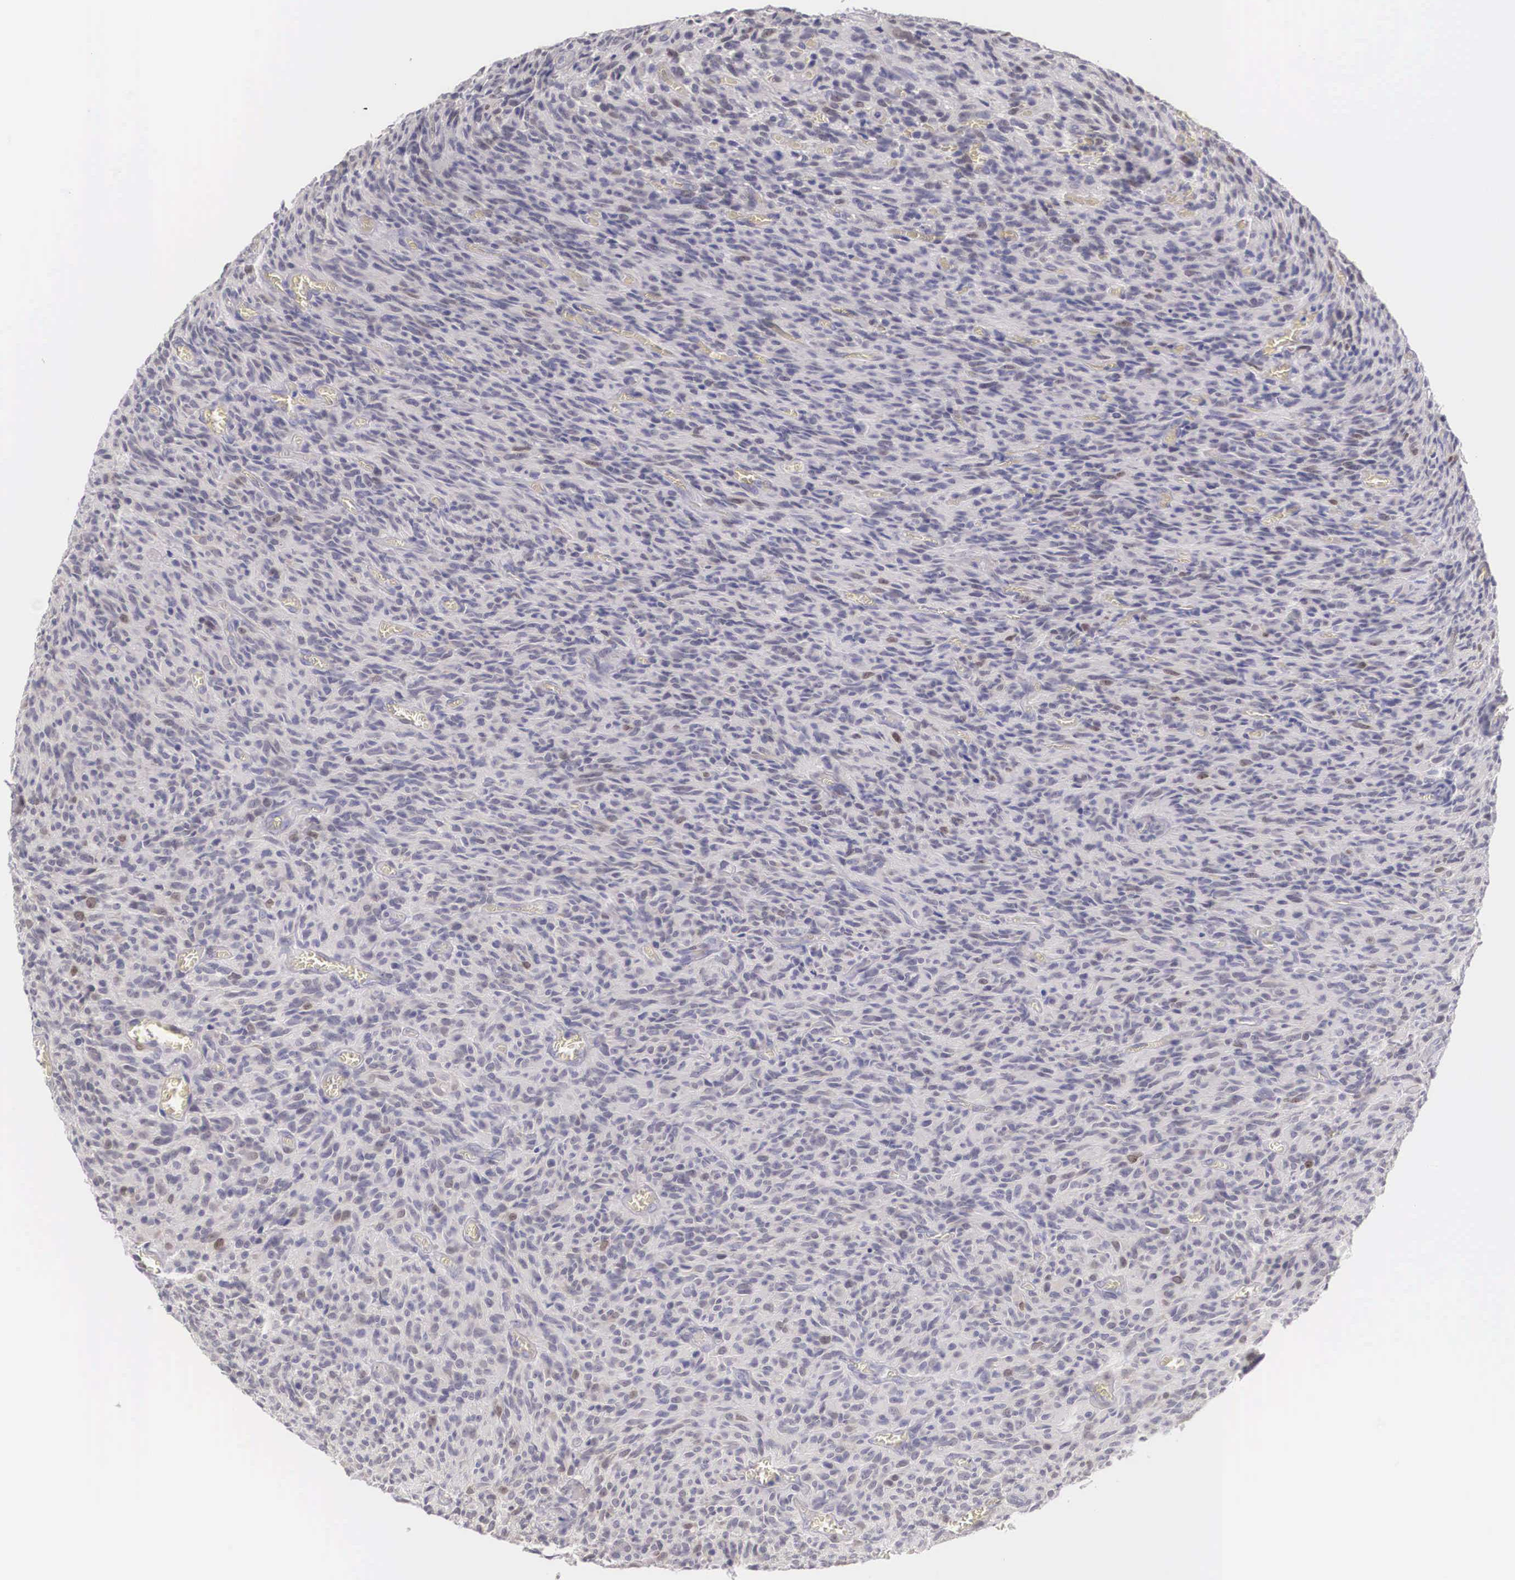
{"staining": {"intensity": "negative", "quantity": "none", "location": "none"}, "tissue": "glioma", "cell_type": "Tumor cells", "image_type": "cancer", "snomed": [{"axis": "morphology", "description": "Glioma, malignant, High grade"}, {"axis": "topography", "description": "Brain"}], "caption": "A photomicrograph of malignant high-grade glioma stained for a protein reveals no brown staining in tumor cells. The staining is performed using DAB (3,3'-diaminobenzidine) brown chromogen with nuclei counter-stained in using hematoxylin.", "gene": "ENOX2", "patient": {"sex": "male", "age": 56}}